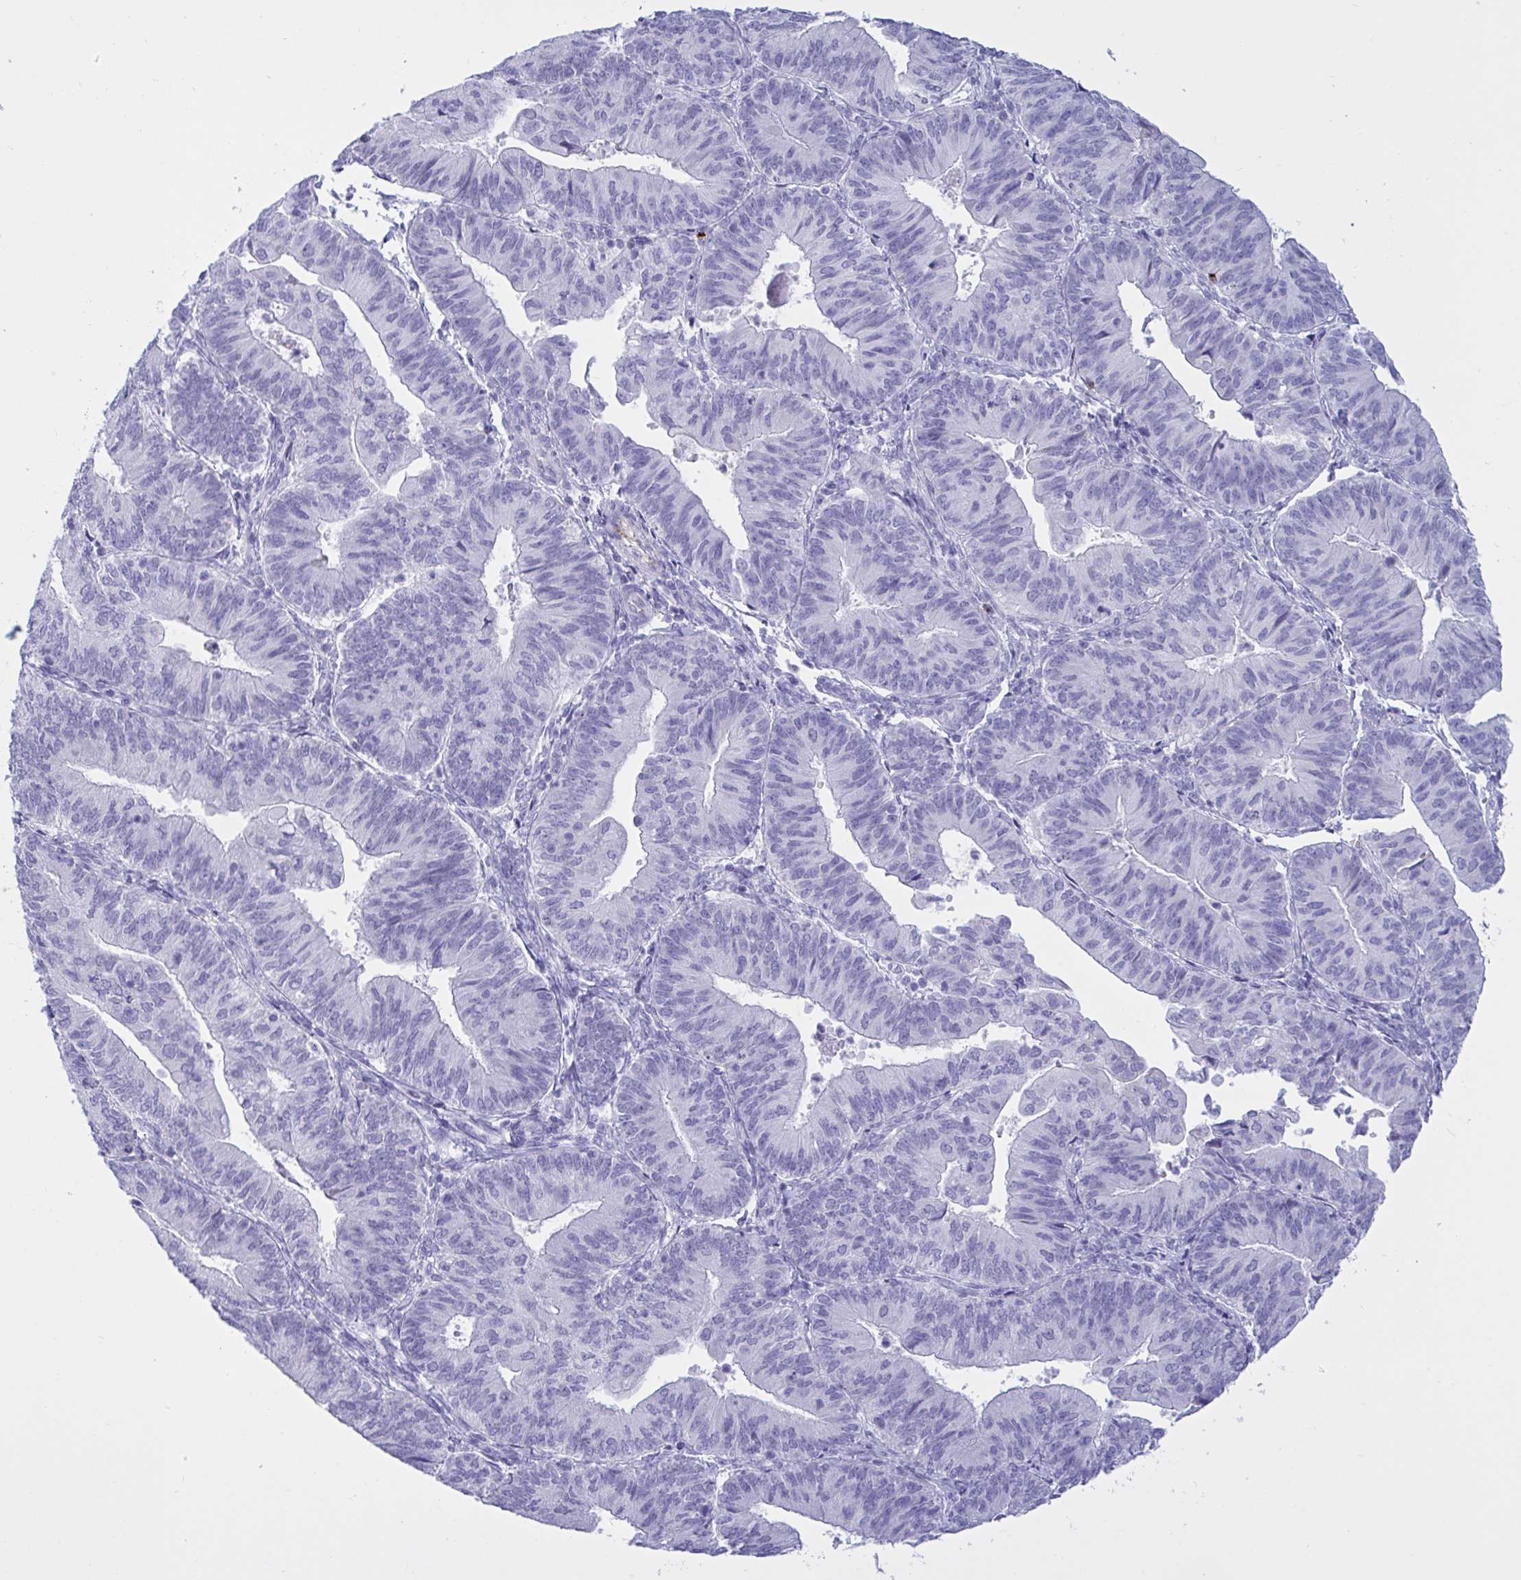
{"staining": {"intensity": "negative", "quantity": "none", "location": "none"}, "tissue": "endometrial cancer", "cell_type": "Tumor cells", "image_type": "cancer", "snomed": [{"axis": "morphology", "description": "Adenocarcinoma, NOS"}, {"axis": "topography", "description": "Endometrium"}], "caption": "Tumor cells are negative for protein expression in human endometrial cancer.", "gene": "OXLD1", "patient": {"sex": "female", "age": 65}}